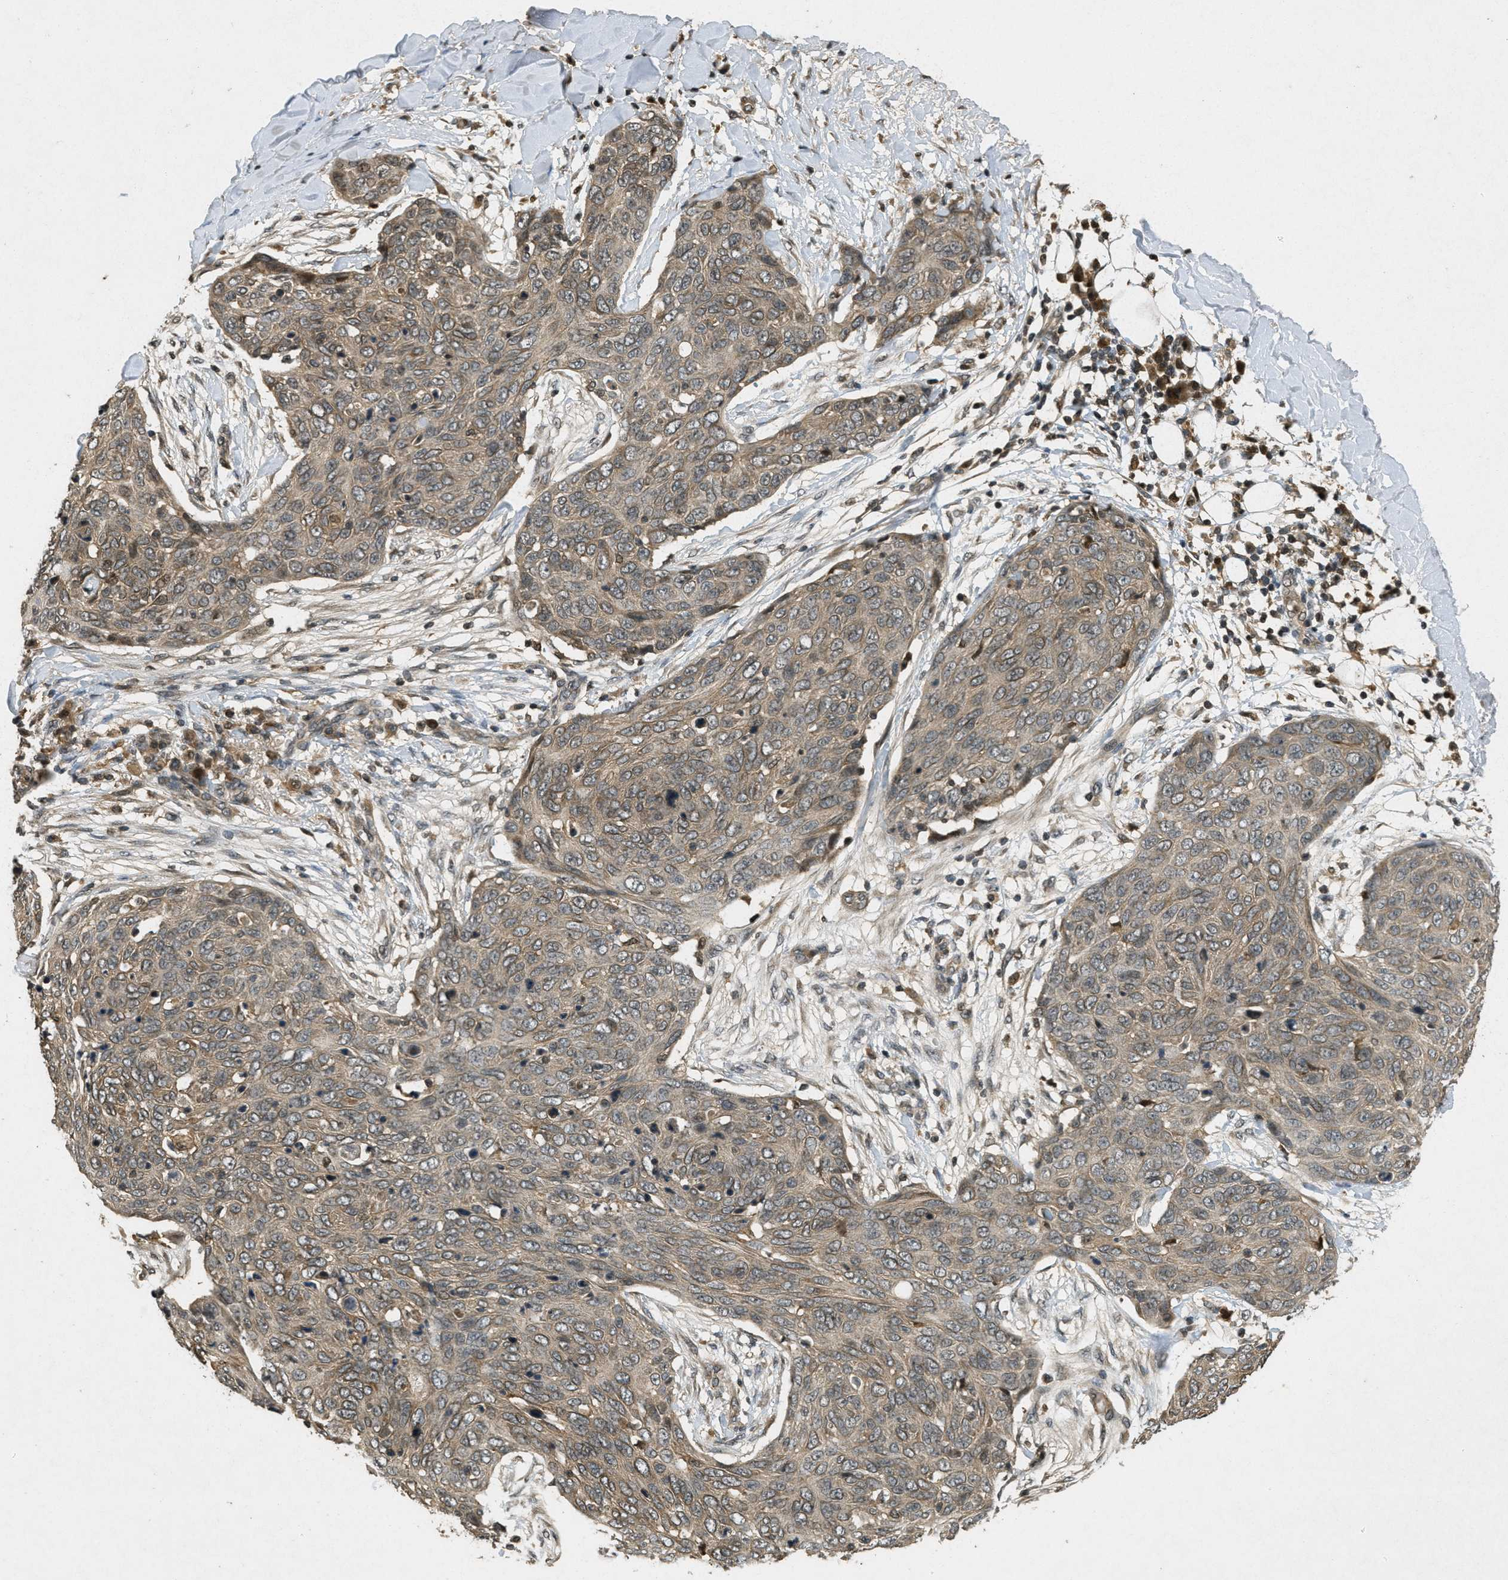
{"staining": {"intensity": "weak", "quantity": ">75%", "location": "cytoplasmic/membranous"}, "tissue": "skin cancer", "cell_type": "Tumor cells", "image_type": "cancer", "snomed": [{"axis": "morphology", "description": "Squamous cell carcinoma in situ, NOS"}, {"axis": "morphology", "description": "Squamous cell carcinoma, NOS"}, {"axis": "topography", "description": "Skin"}], "caption": "This is an image of immunohistochemistry (IHC) staining of squamous cell carcinoma (skin), which shows weak expression in the cytoplasmic/membranous of tumor cells.", "gene": "ATG7", "patient": {"sex": "male", "age": 93}}